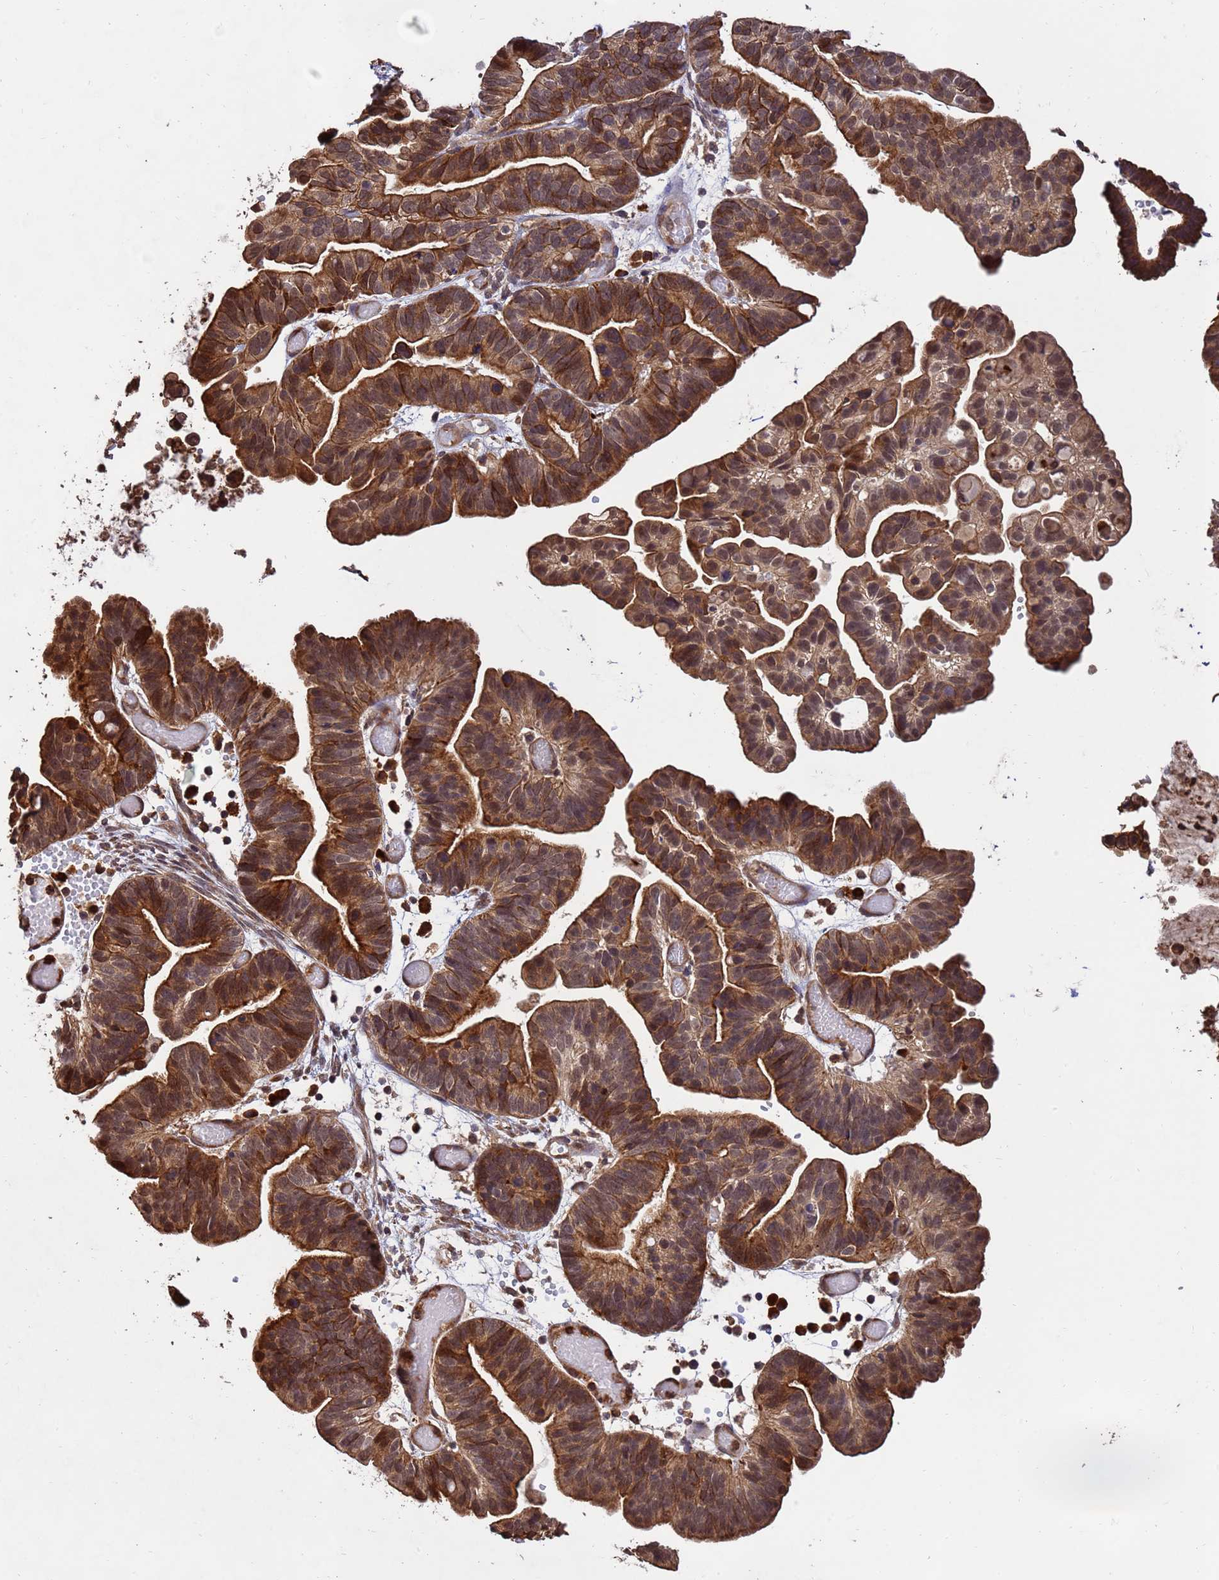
{"staining": {"intensity": "strong", "quantity": ">75%", "location": "cytoplasmic/membranous,nuclear"}, "tissue": "ovarian cancer", "cell_type": "Tumor cells", "image_type": "cancer", "snomed": [{"axis": "morphology", "description": "Cystadenocarcinoma, serous, NOS"}, {"axis": "topography", "description": "Ovary"}], "caption": "Protein staining displays strong cytoplasmic/membranous and nuclear staining in approximately >75% of tumor cells in serous cystadenocarcinoma (ovarian). (DAB IHC with brightfield microscopy, high magnification).", "gene": "ZNF619", "patient": {"sex": "female", "age": 56}}